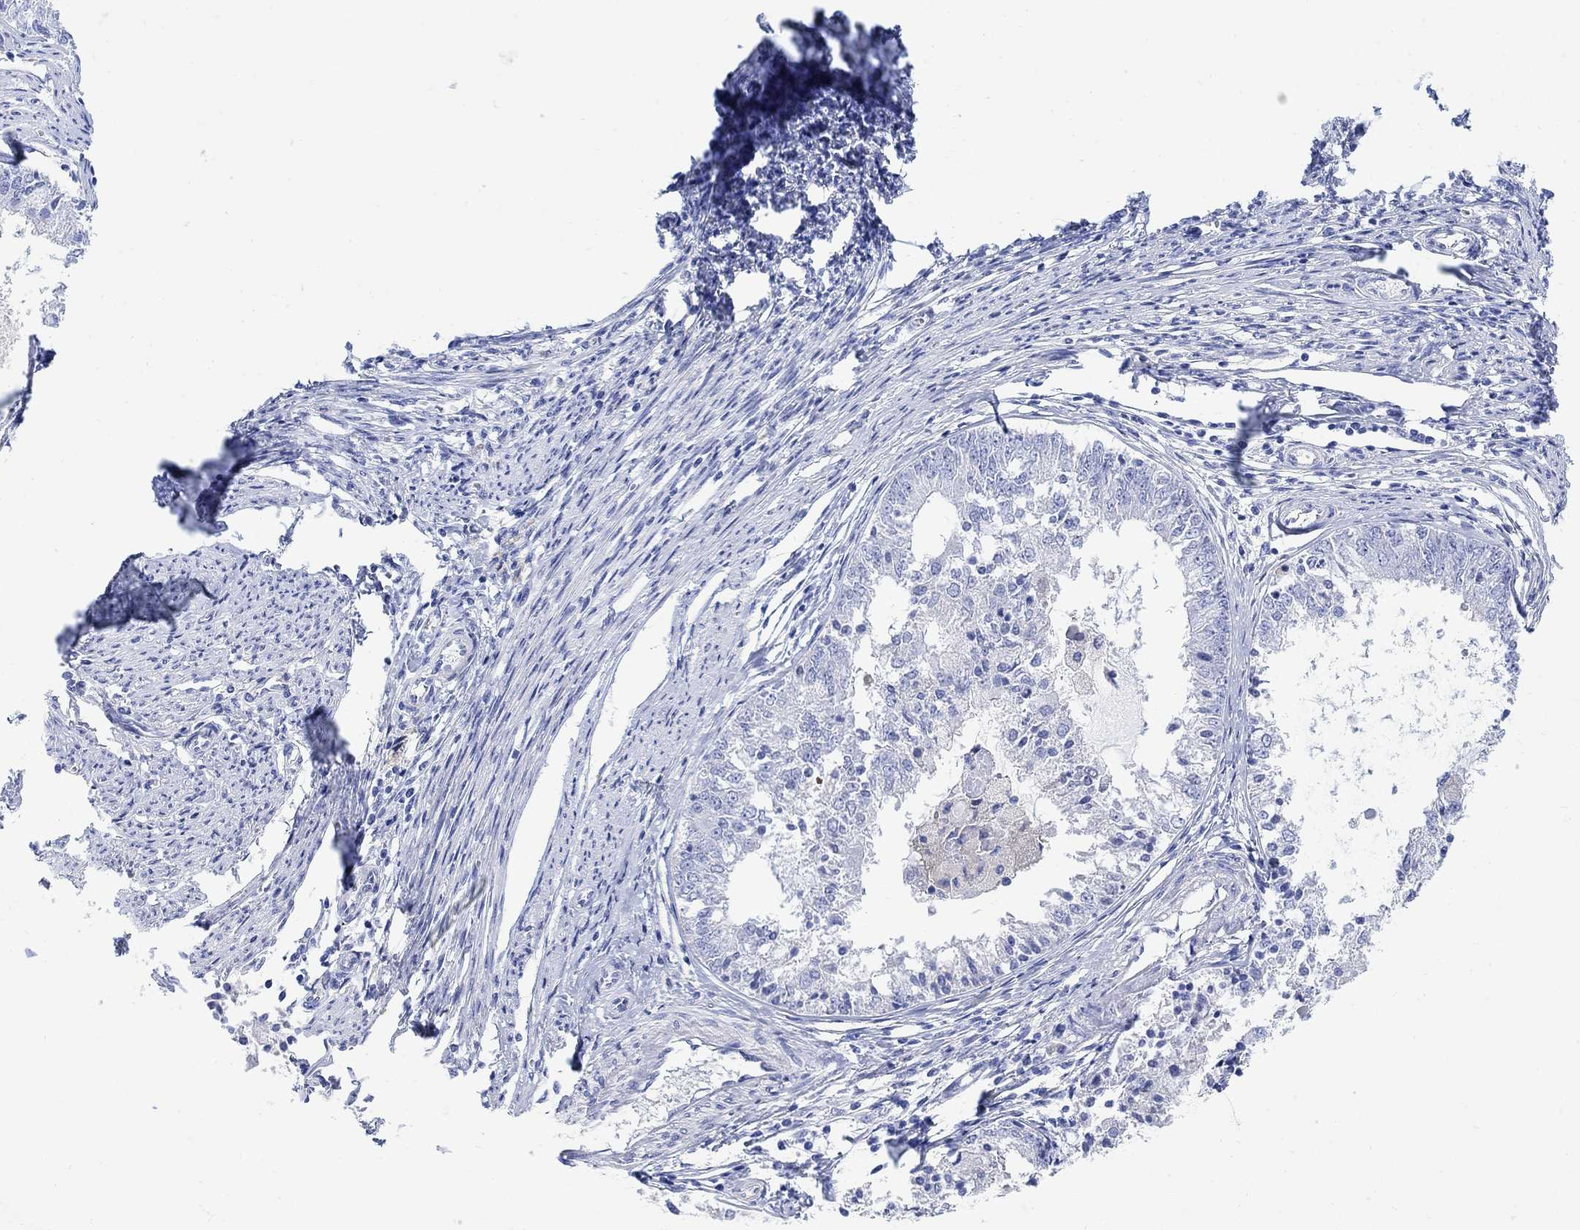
{"staining": {"intensity": "negative", "quantity": "none", "location": "none"}, "tissue": "endometrial cancer", "cell_type": "Tumor cells", "image_type": "cancer", "snomed": [{"axis": "morphology", "description": "Adenocarcinoma, NOS"}, {"axis": "topography", "description": "Endometrium"}], "caption": "The IHC micrograph has no significant staining in tumor cells of endometrial cancer tissue.", "gene": "MYL1", "patient": {"sex": "female", "age": 57}}